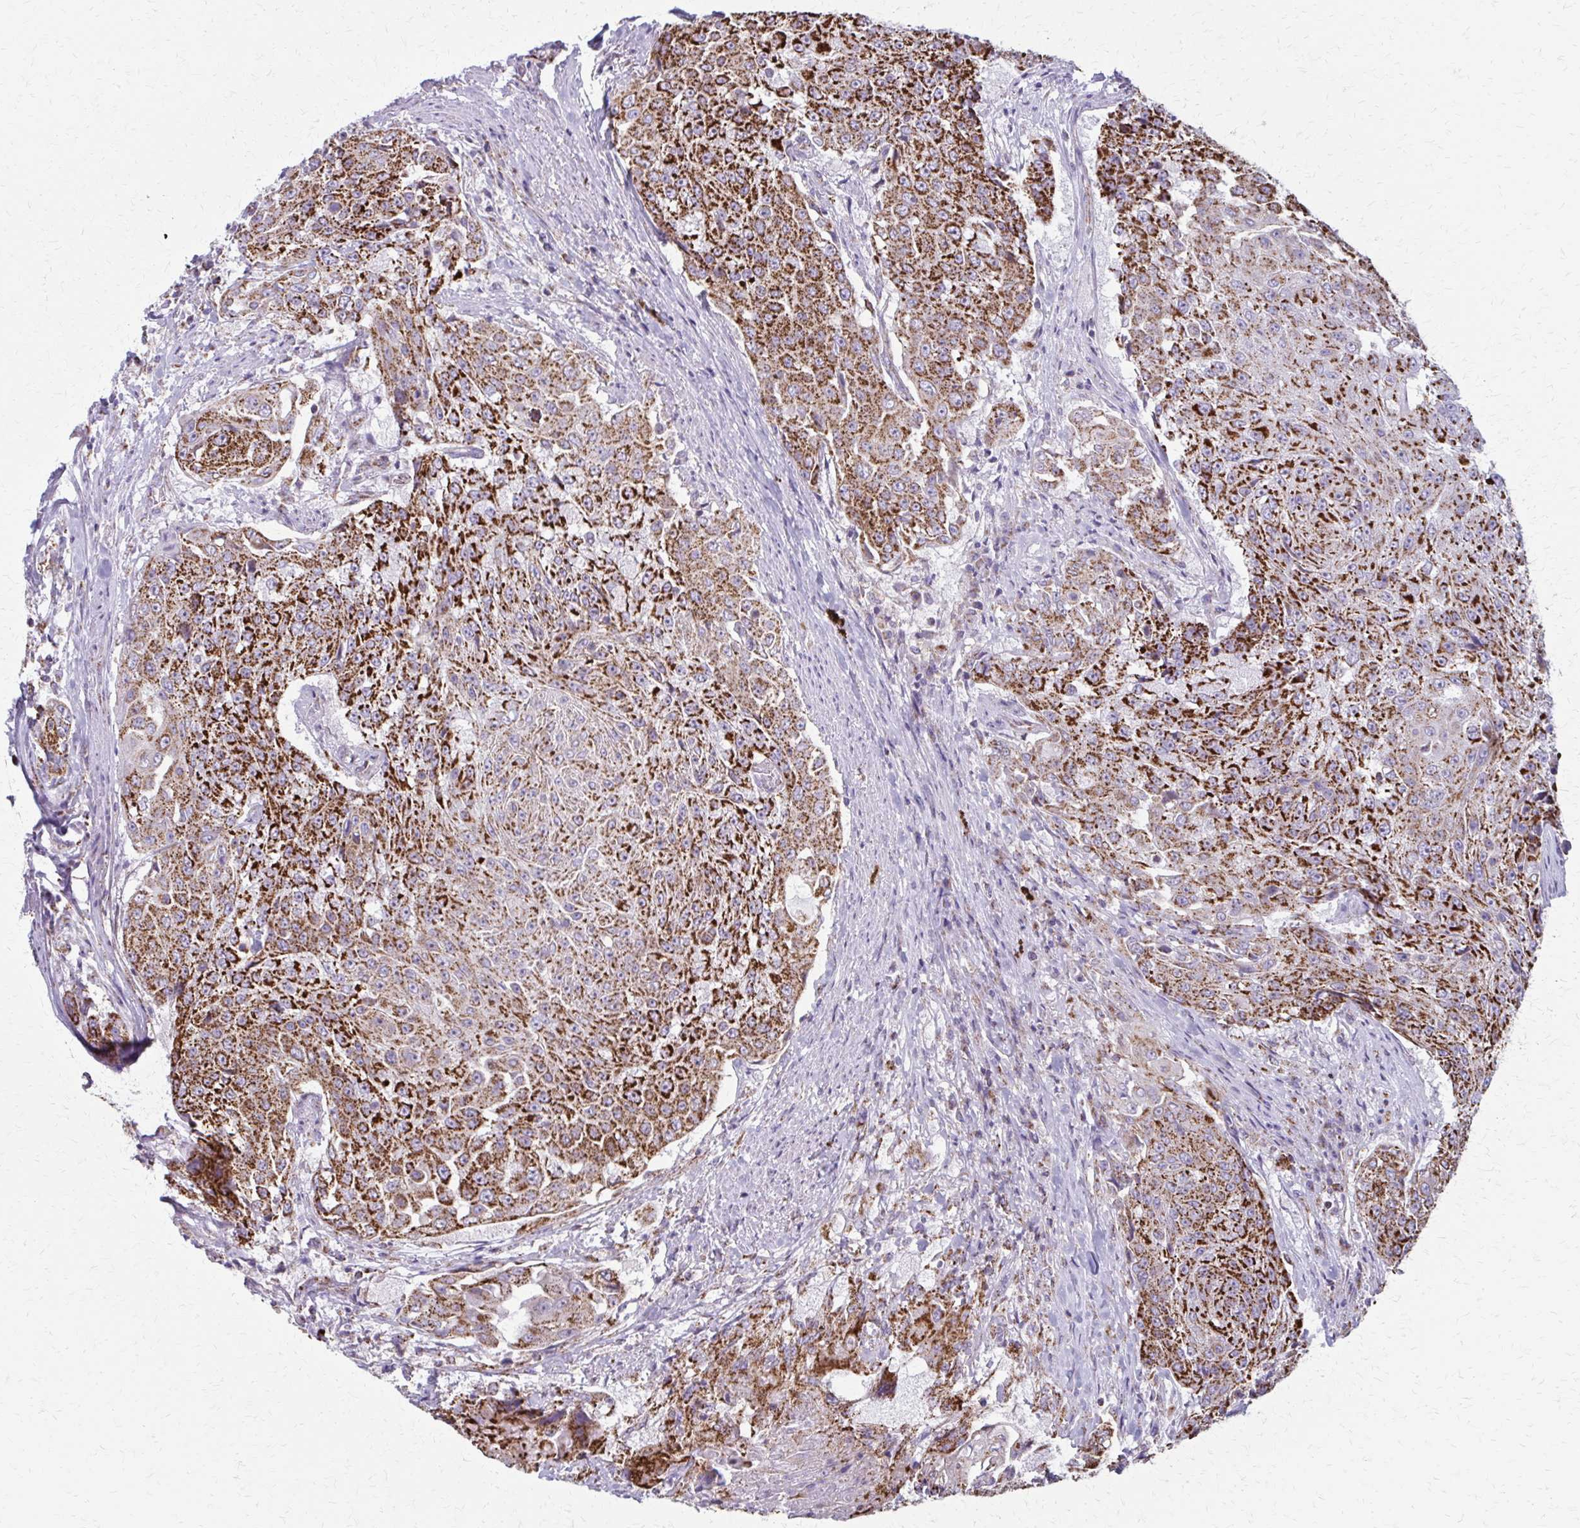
{"staining": {"intensity": "strong", "quantity": ">75%", "location": "cytoplasmic/membranous"}, "tissue": "urothelial cancer", "cell_type": "Tumor cells", "image_type": "cancer", "snomed": [{"axis": "morphology", "description": "Urothelial carcinoma, High grade"}, {"axis": "topography", "description": "Urinary bladder"}], "caption": "High-grade urothelial carcinoma was stained to show a protein in brown. There is high levels of strong cytoplasmic/membranous positivity in about >75% of tumor cells.", "gene": "TVP23A", "patient": {"sex": "female", "age": 63}}